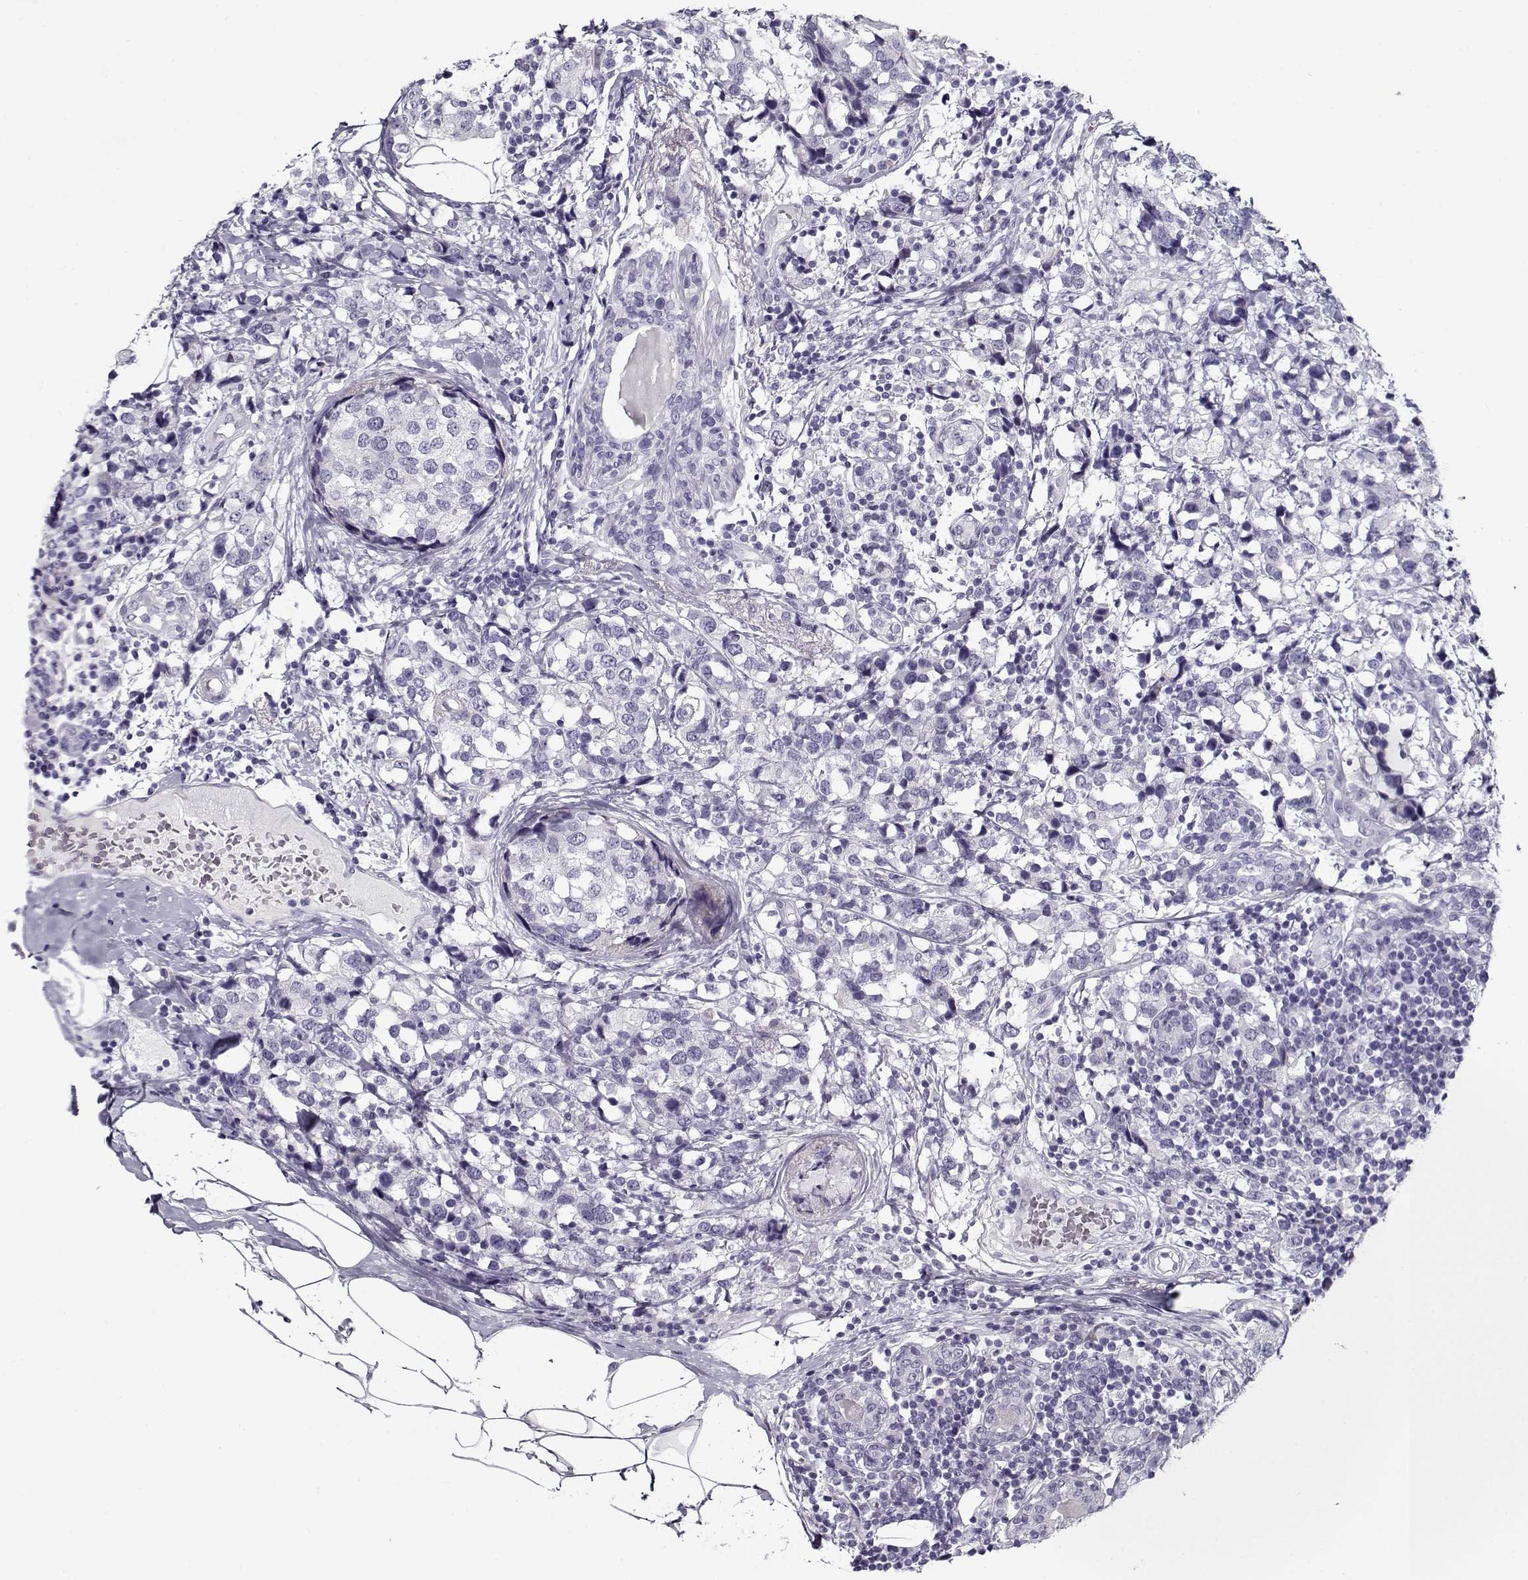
{"staining": {"intensity": "negative", "quantity": "none", "location": "none"}, "tissue": "breast cancer", "cell_type": "Tumor cells", "image_type": "cancer", "snomed": [{"axis": "morphology", "description": "Lobular carcinoma"}, {"axis": "topography", "description": "Breast"}], "caption": "Tumor cells are negative for brown protein staining in lobular carcinoma (breast).", "gene": "GAGE2A", "patient": {"sex": "female", "age": 59}}